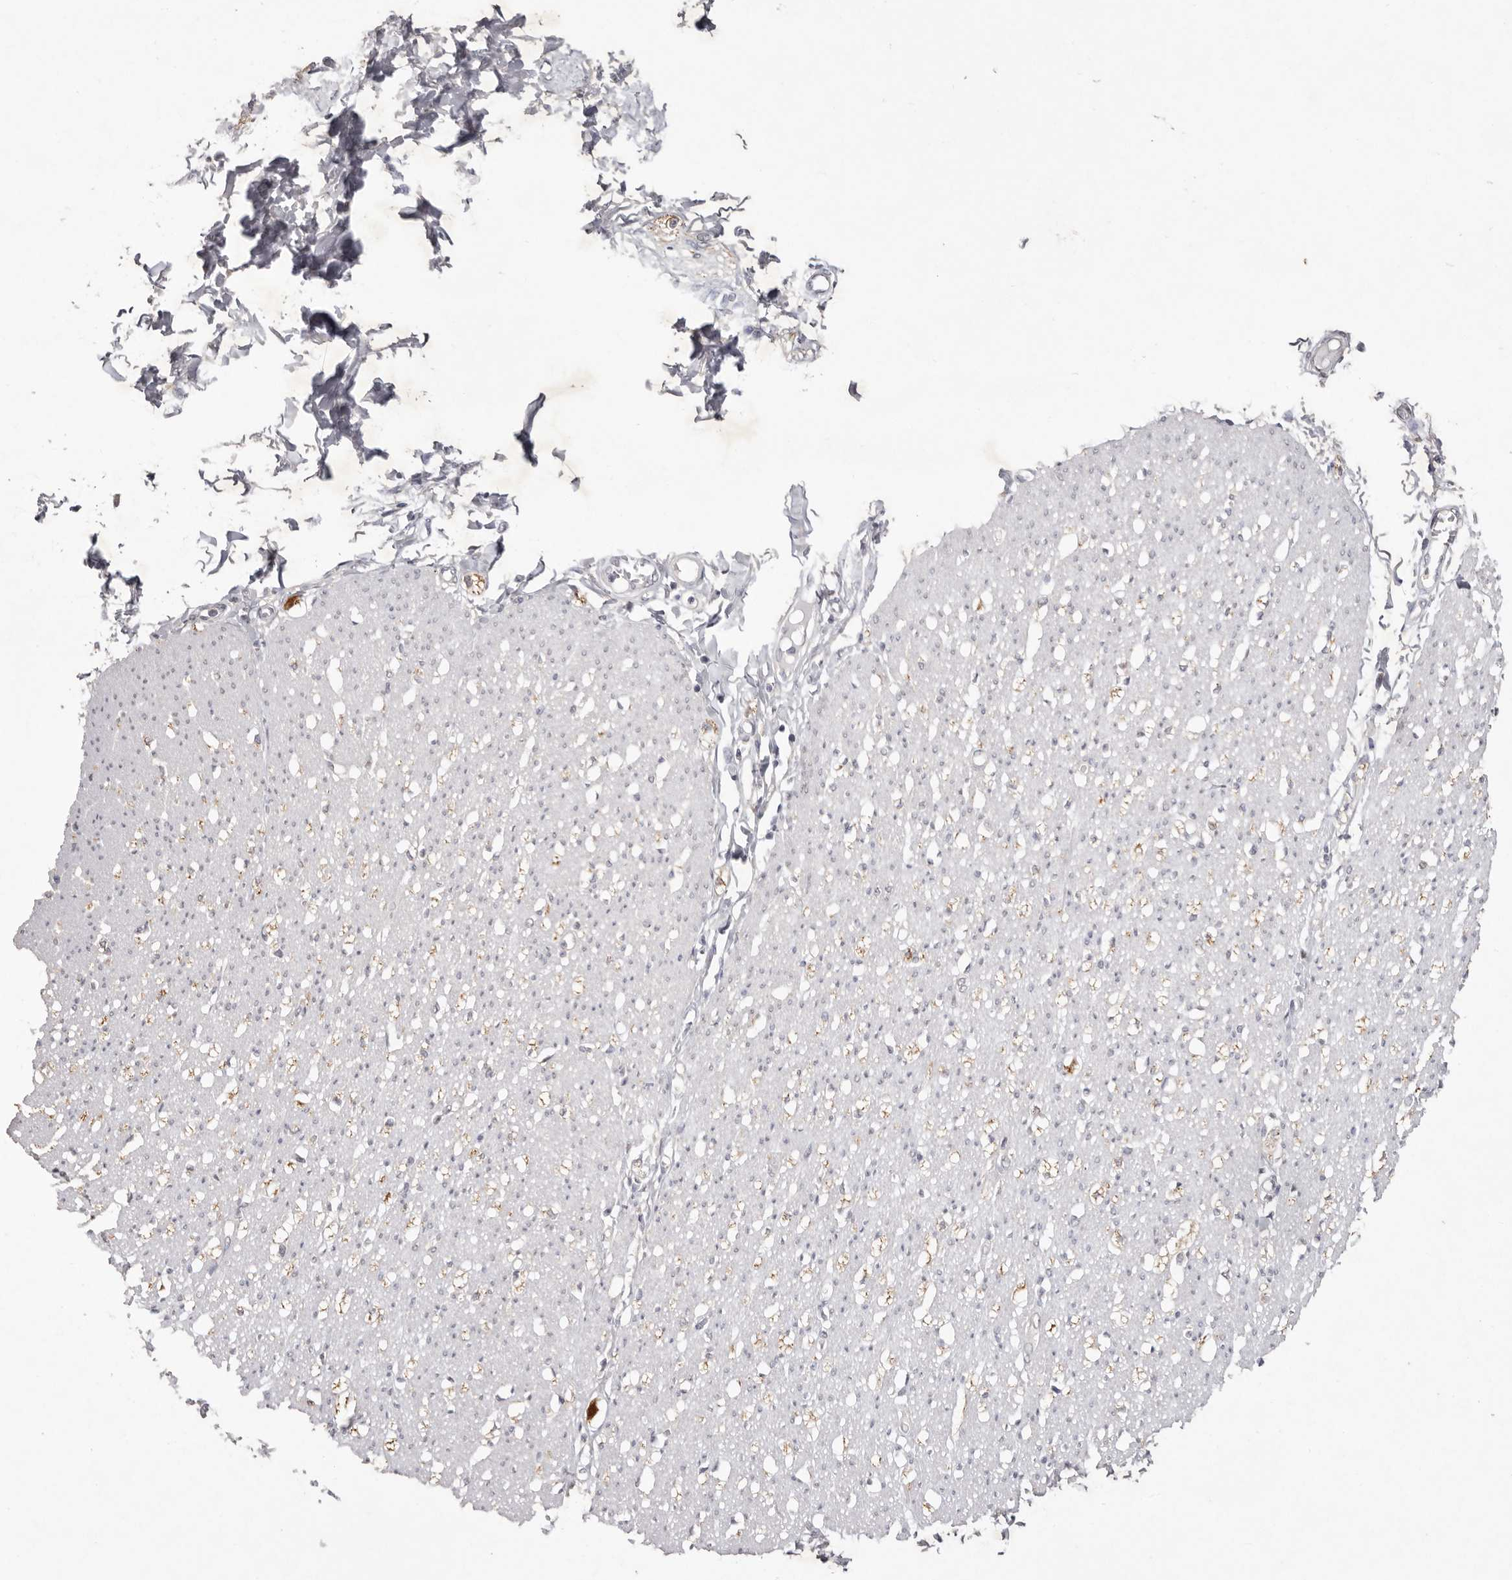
{"staining": {"intensity": "negative", "quantity": "none", "location": "none"}, "tissue": "smooth muscle", "cell_type": "Smooth muscle cells", "image_type": "normal", "snomed": [{"axis": "morphology", "description": "Normal tissue, NOS"}, {"axis": "morphology", "description": "Adenocarcinoma, NOS"}, {"axis": "topography", "description": "Colon"}, {"axis": "topography", "description": "Peripheral nerve tissue"}], "caption": "This is an immunohistochemistry (IHC) micrograph of normal smooth muscle. There is no expression in smooth muscle cells.", "gene": "TADA1", "patient": {"sex": "male", "age": 14}}